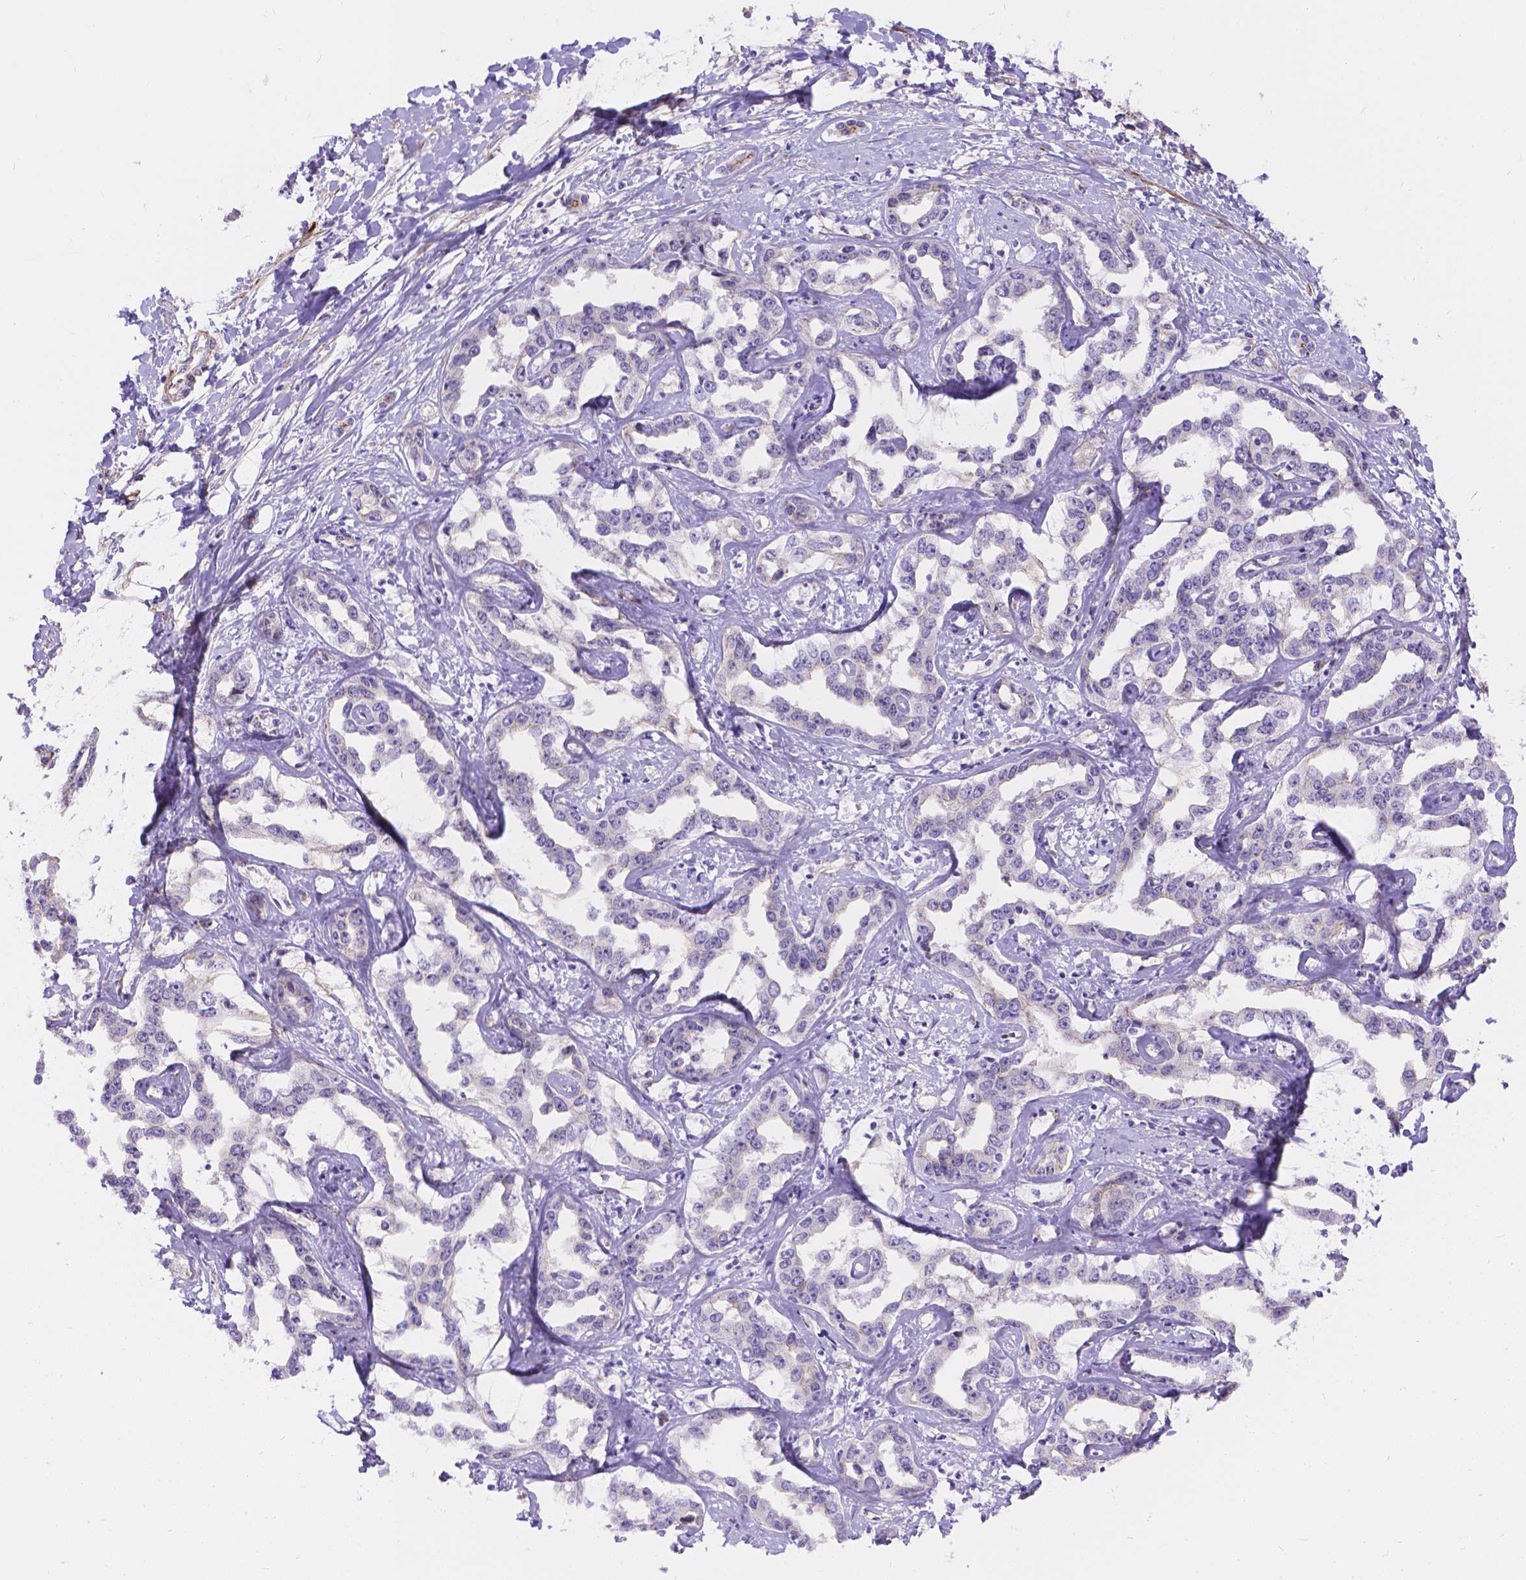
{"staining": {"intensity": "negative", "quantity": "none", "location": "none"}, "tissue": "liver cancer", "cell_type": "Tumor cells", "image_type": "cancer", "snomed": [{"axis": "morphology", "description": "Cholangiocarcinoma"}, {"axis": "topography", "description": "Liver"}], "caption": "Protein analysis of cholangiocarcinoma (liver) demonstrates no significant expression in tumor cells.", "gene": "PALS1", "patient": {"sex": "male", "age": 59}}